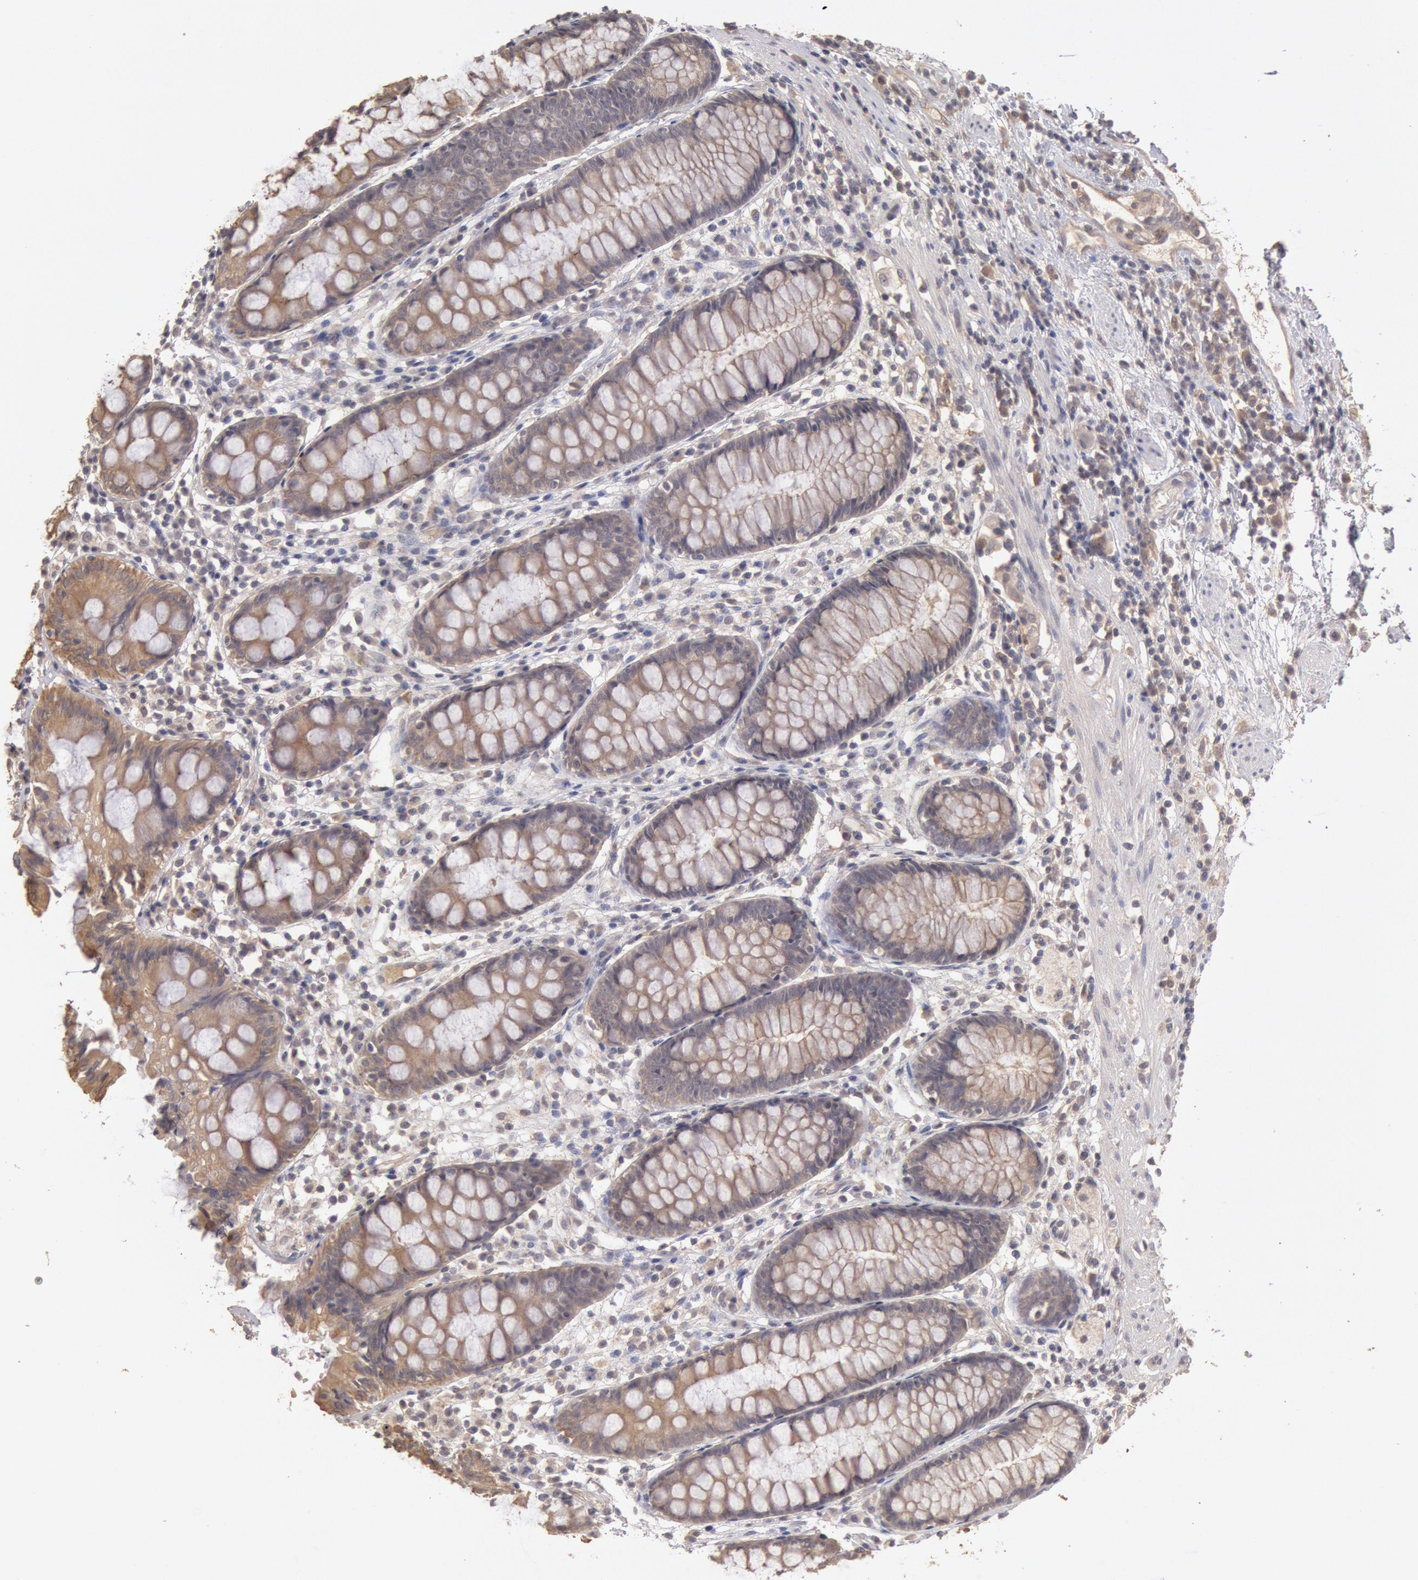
{"staining": {"intensity": "weak", "quantity": ">75%", "location": "cytoplasmic/membranous"}, "tissue": "rectum", "cell_type": "Glandular cells", "image_type": "normal", "snomed": [{"axis": "morphology", "description": "Normal tissue, NOS"}, {"axis": "topography", "description": "Rectum"}], "caption": "Protein staining of benign rectum reveals weak cytoplasmic/membranous expression in approximately >75% of glandular cells. (DAB IHC with brightfield microscopy, high magnification).", "gene": "ZFP36L1", "patient": {"sex": "female", "age": 66}}